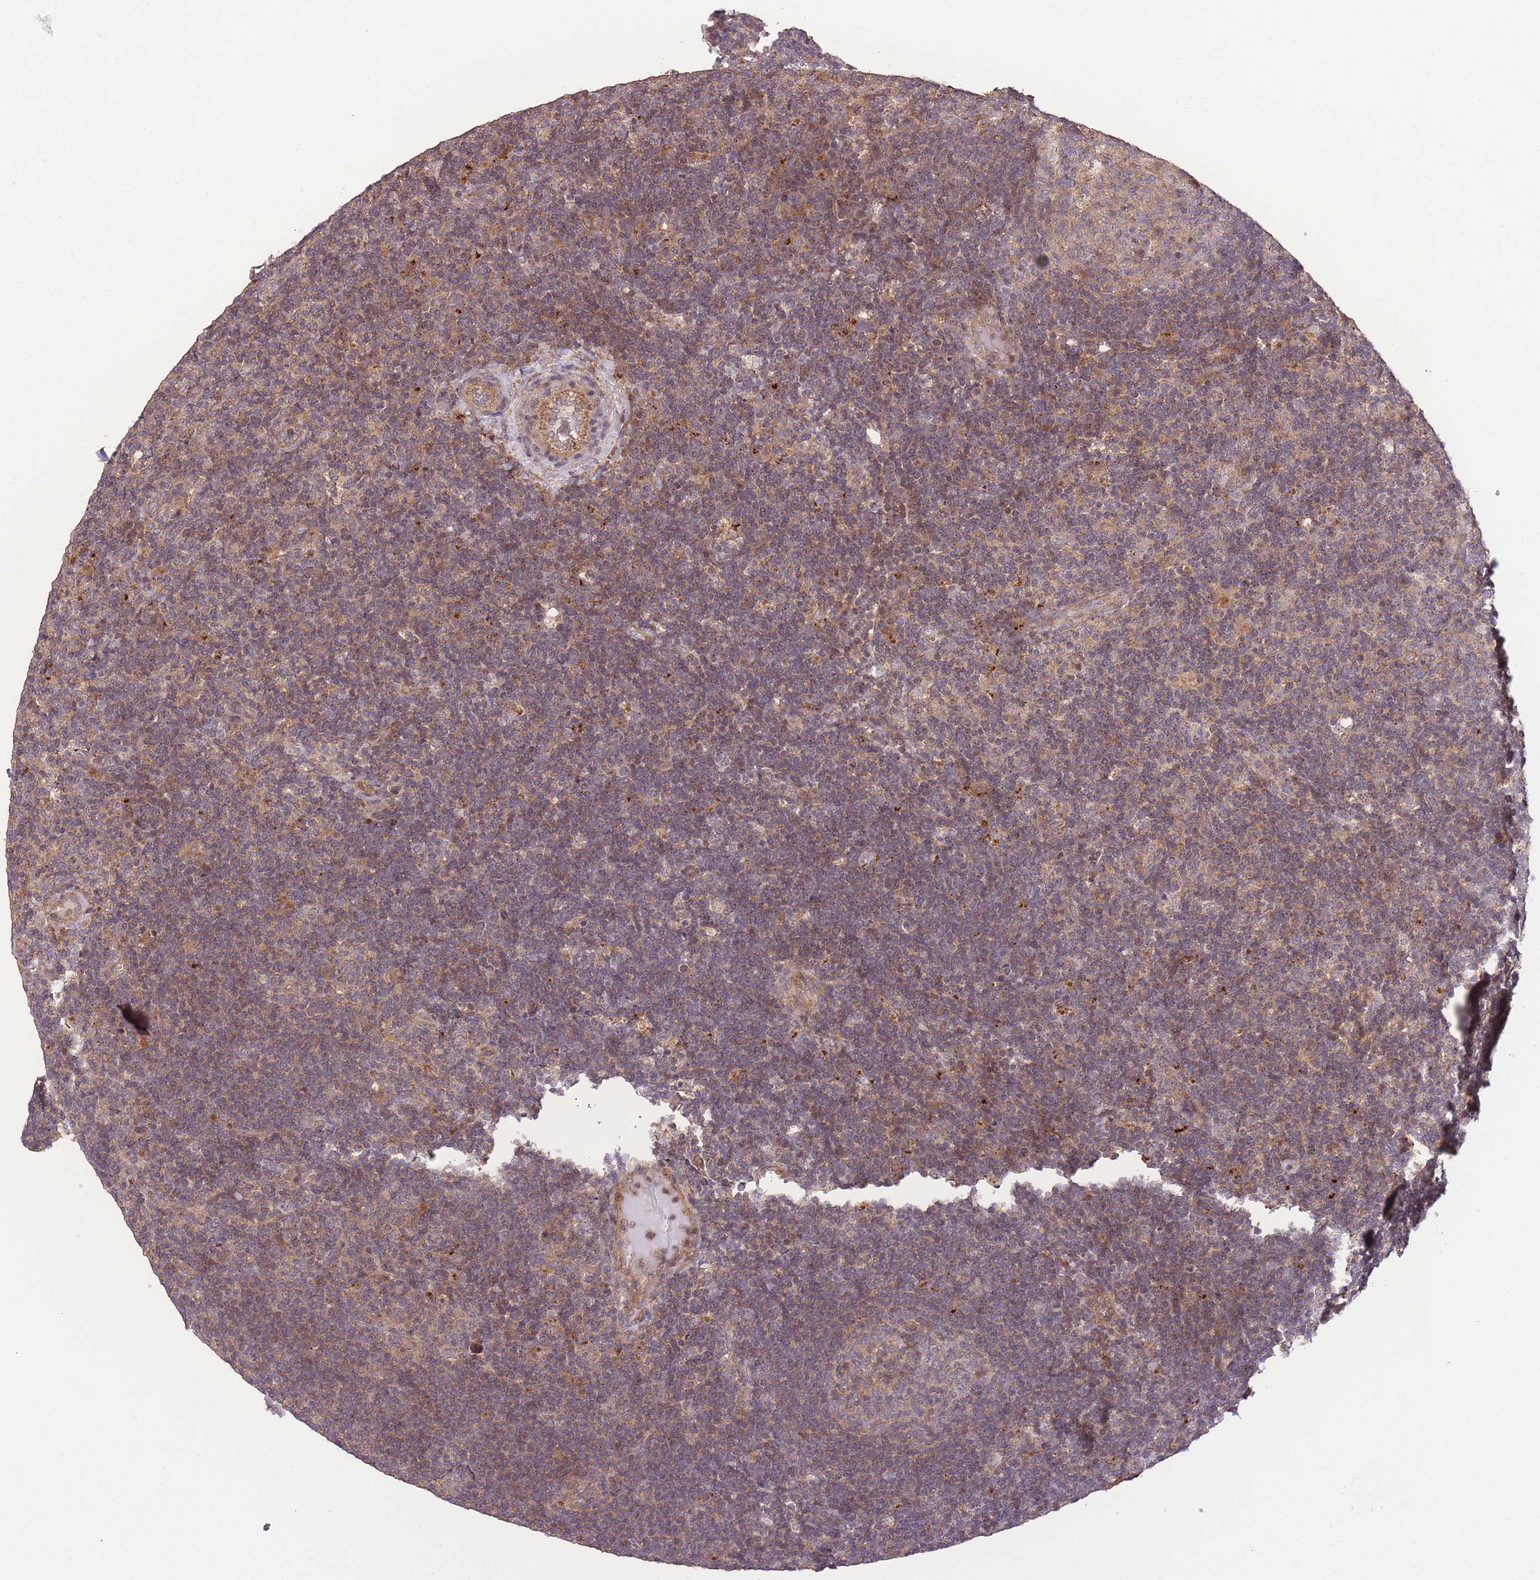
{"staining": {"intensity": "negative", "quantity": "none", "location": "none"}, "tissue": "lymphoma", "cell_type": "Tumor cells", "image_type": "cancer", "snomed": [{"axis": "morphology", "description": "Hodgkin's disease, NOS"}, {"axis": "topography", "description": "Lymph node"}], "caption": "Immunohistochemistry of Hodgkin's disease displays no expression in tumor cells.", "gene": "POLR3F", "patient": {"sex": "female", "age": 57}}